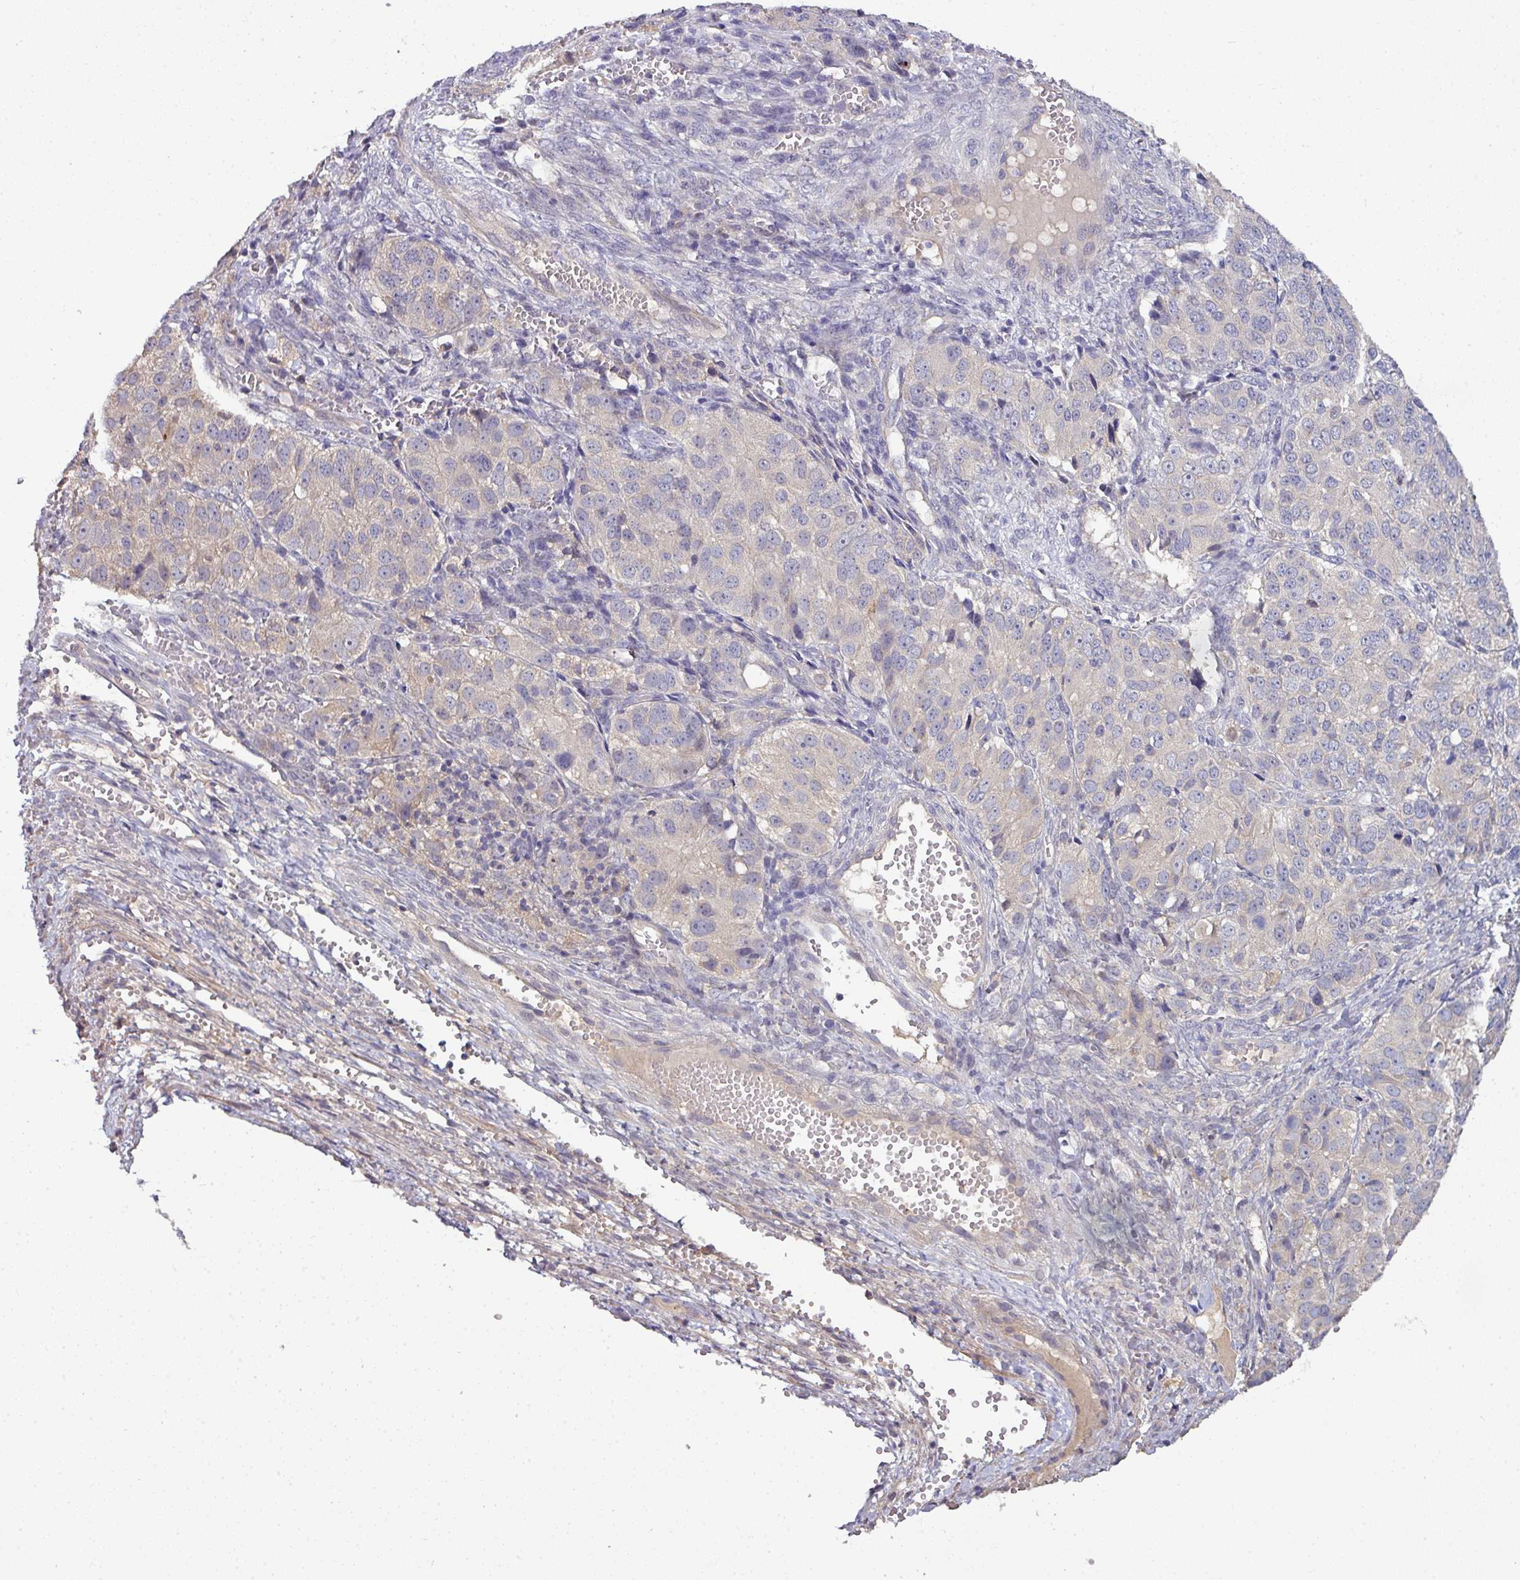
{"staining": {"intensity": "negative", "quantity": "none", "location": "none"}, "tissue": "ovarian cancer", "cell_type": "Tumor cells", "image_type": "cancer", "snomed": [{"axis": "morphology", "description": "Carcinoma, endometroid"}, {"axis": "topography", "description": "Ovary"}], "caption": "The micrograph reveals no staining of tumor cells in ovarian cancer (endometroid carcinoma). (DAB IHC visualized using brightfield microscopy, high magnification).", "gene": "AEBP2", "patient": {"sex": "female", "age": 51}}